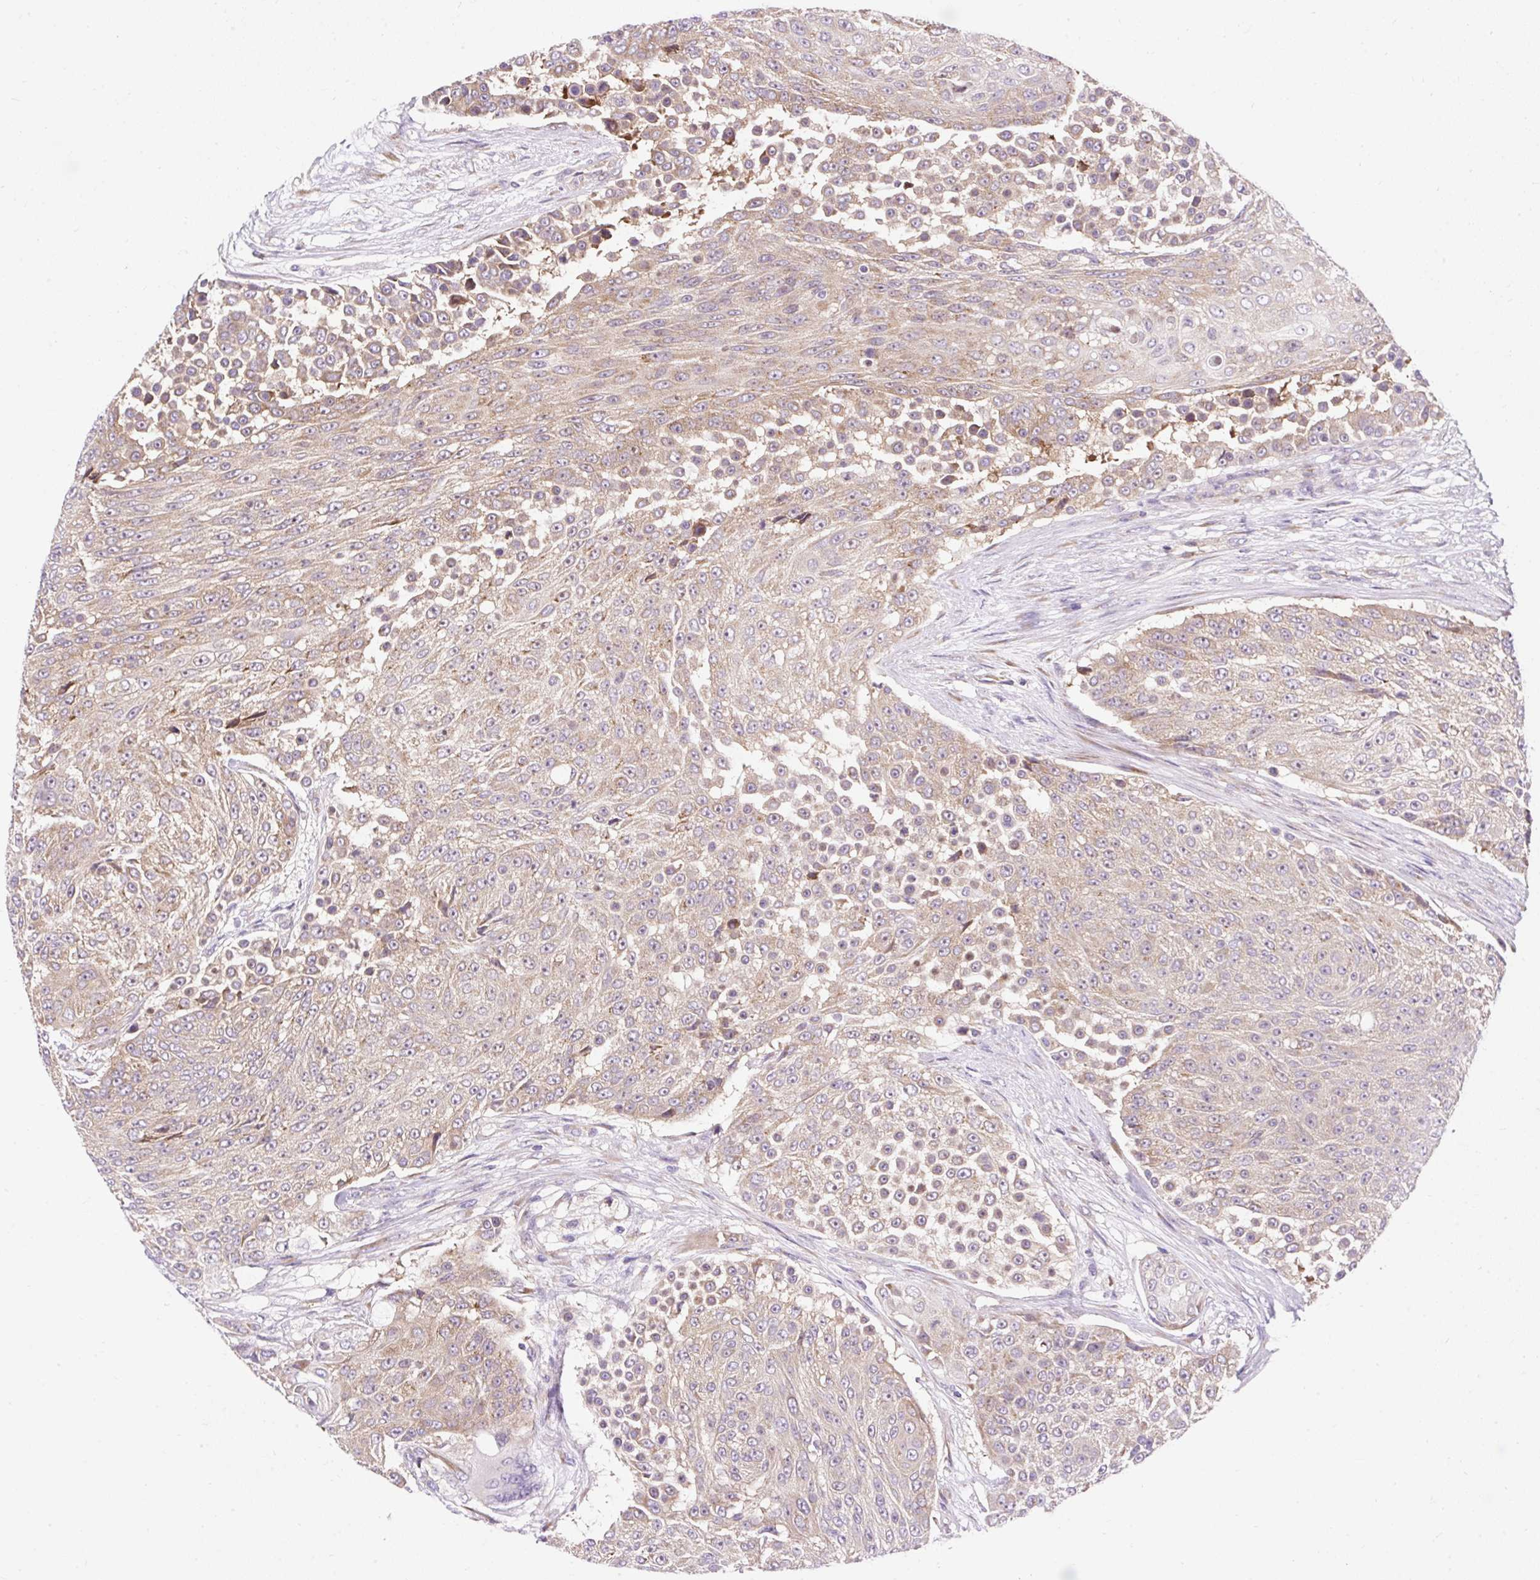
{"staining": {"intensity": "weak", "quantity": "25%-75%", "location": "cytoplasmic/membranous"}, "tissue": "urothelial cancer", "cell_type": "Tumor cells", "image_type": "cancer", "snomed": [{"axis": "morphology", "description": "Urothelial carcinoma, High grade"}, {"axis": "topography", "description": "Urinary bladder"}], "caption": "High-grade urothelial carcinoma tissue exhibits weak cytoplasmic/membranous positivity in approximately 25%-75% of tumor cells", "gene": "GPR45", "patient": {"sex": "female", "age": 63}}